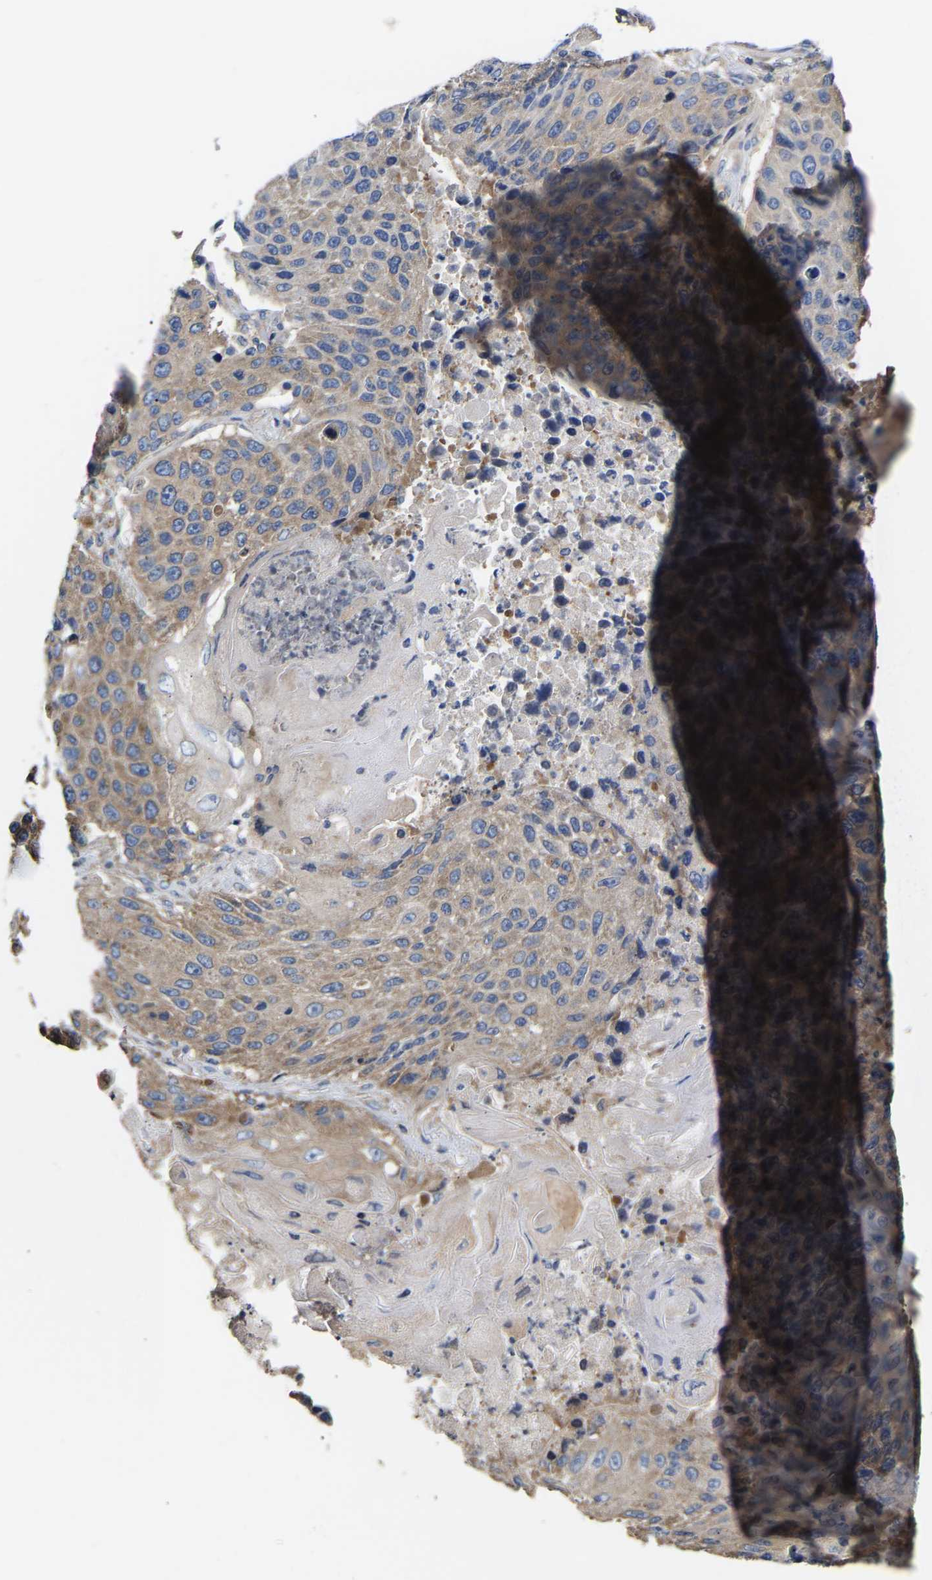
{"staining": {"intensity": "moderate", "quantity": ">75%", "location": "cytoplasmic/membranous"}, "tissue": "lung cancer", "cell_type": "Tumor cells", "image_type": "cancer", "snomed": [{"axis": "morphology", "description": "Squamous cell carcinoma, NOS"}, {"axis": "topography", "description": "Lung"}], "caption": "A micrograph showing moderate cytoplasmic/membranous positivity in about >75% of tumor cells in lung cancer (squamous cell carcinoma), as visualized by brown immunohistochemical staining.", "gene": "AIMP2", "patient": {"sex": "male", "age": 61}}